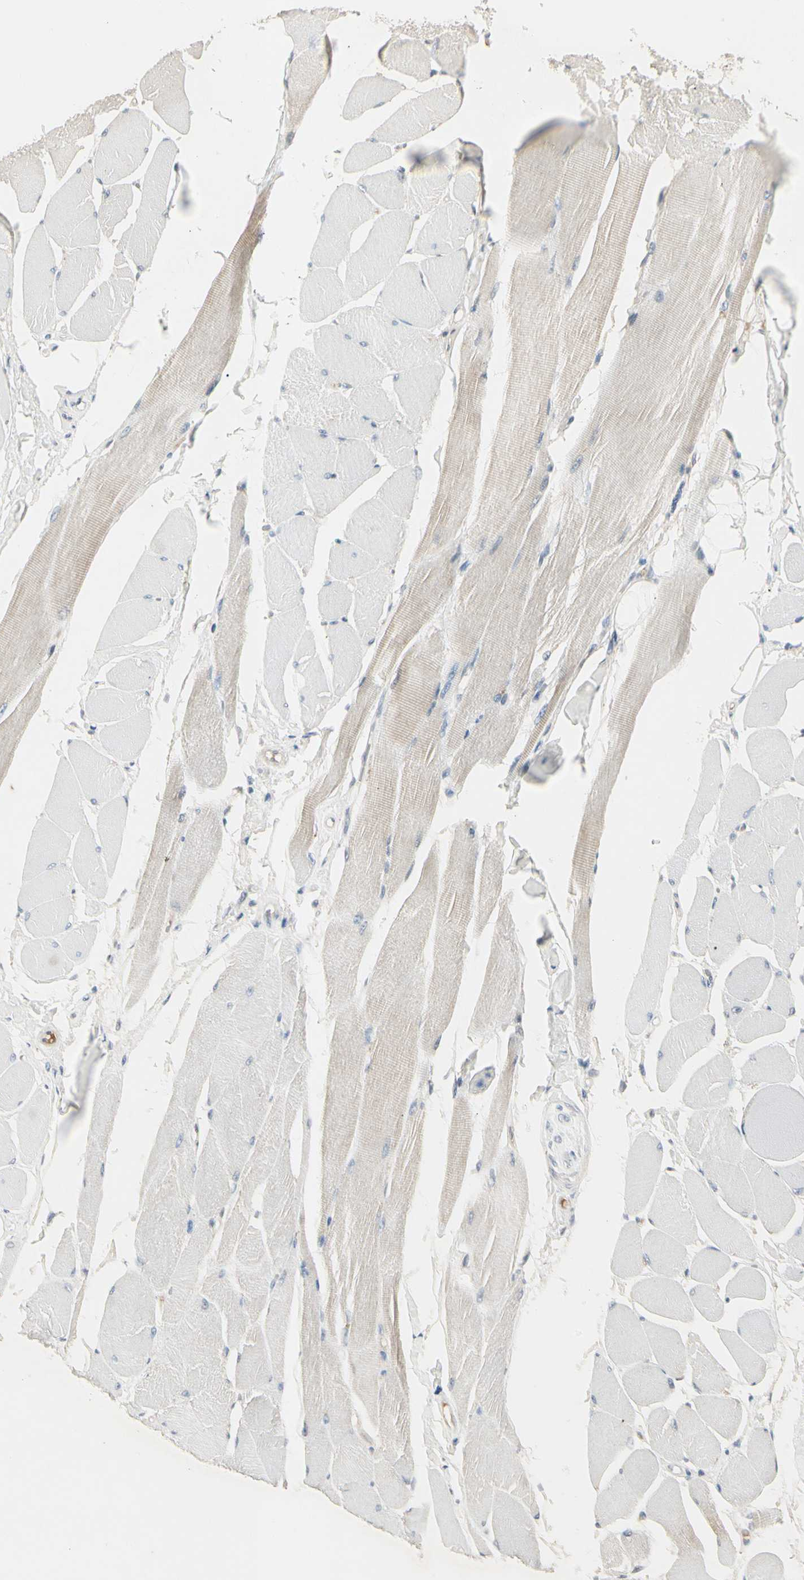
{"staining": {"intensity": "weak", "quantity": "25%-75%", "location": "cytoplasmic/membranous"}, "tissue": "skeletal muscle", "cell_type": "Myocytes", "image_type": "normal", "snomed": [{"axis": "morphology", "description": "Normal tissue, NOS"}, {"axis": "topography", "description": "Skeletal muscle"}, {"axis": "topography", "description": "Peripheral nerve tissue"}], "caption": "Protein staining of benign skeletal muscle shows weak cytoplasmic/membranous positivity in approximately 25%-75% of myocytes. The protein is stained brown, and the nuclei are stained in blue (DAB (3,3'-diaminobenzidine) IHC with brightfield microscopy, high magnification).", "gene": "SKIL", "patient": {"sex": "female", "age": 84}}